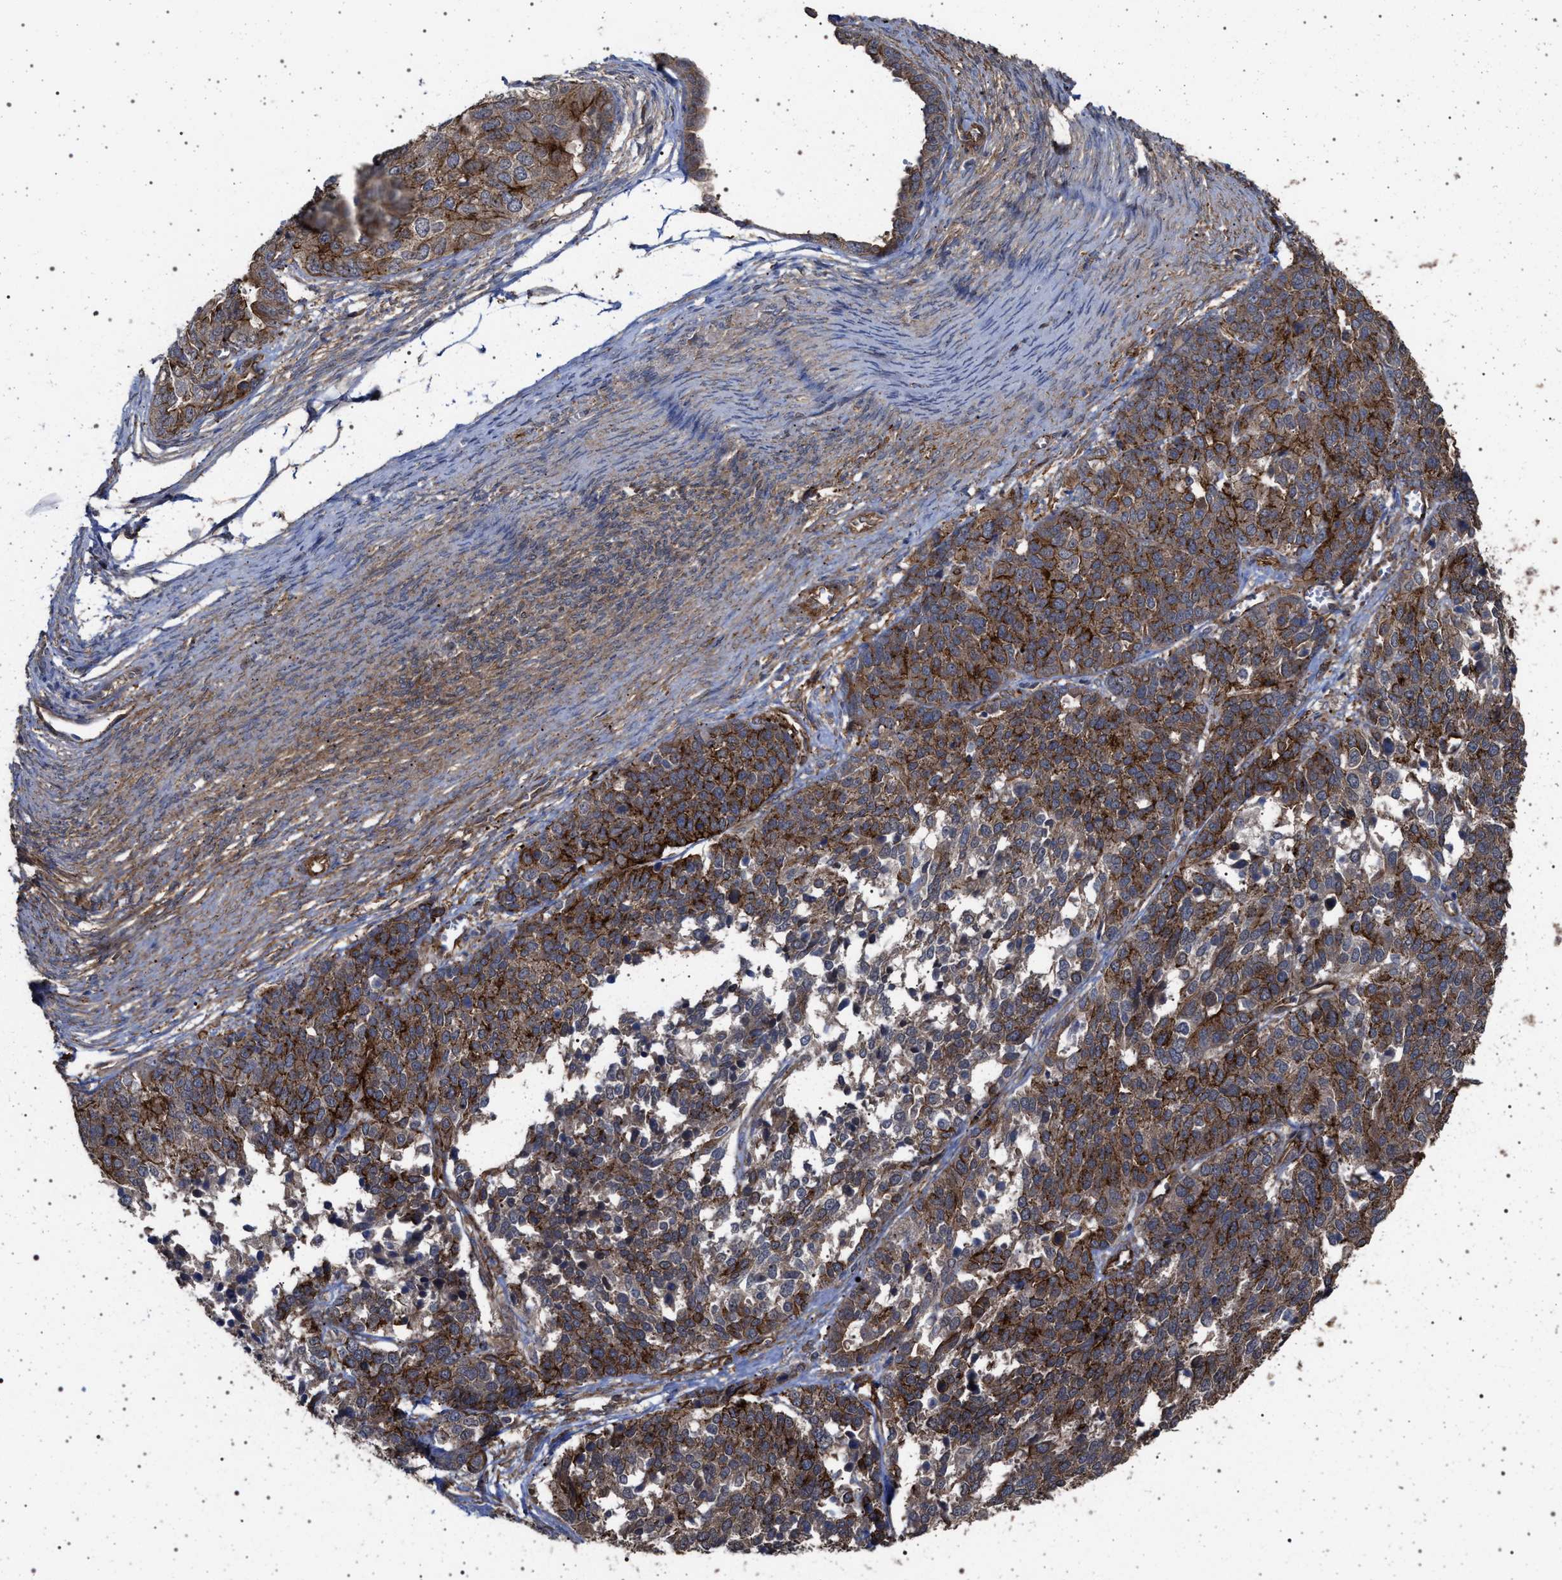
{"staining": {"intensity": "strong", "quantity": ">75%", "location": "cytoplasmic/membranous"}, "tissue": "ovarian cancer", "cell_type": "Tumor cells", "image_type": "cancer", "snomed": [{"axis": "morphology", "description": "Cystadenocarcinoma, serous, NOS"}, {"axis": "topography", "description": "Ovary"}], "caption": "Immunohistochemistry photomicrograph of serous cystadenocarcinoma (ovarian) stained for a protein (brown), which demonstrates high levels of strong cytoplasmic/membranous staining in about >75% of tumor cells.", "gene": "IFT20", "patient": {"sex": "female", "age": 44}}